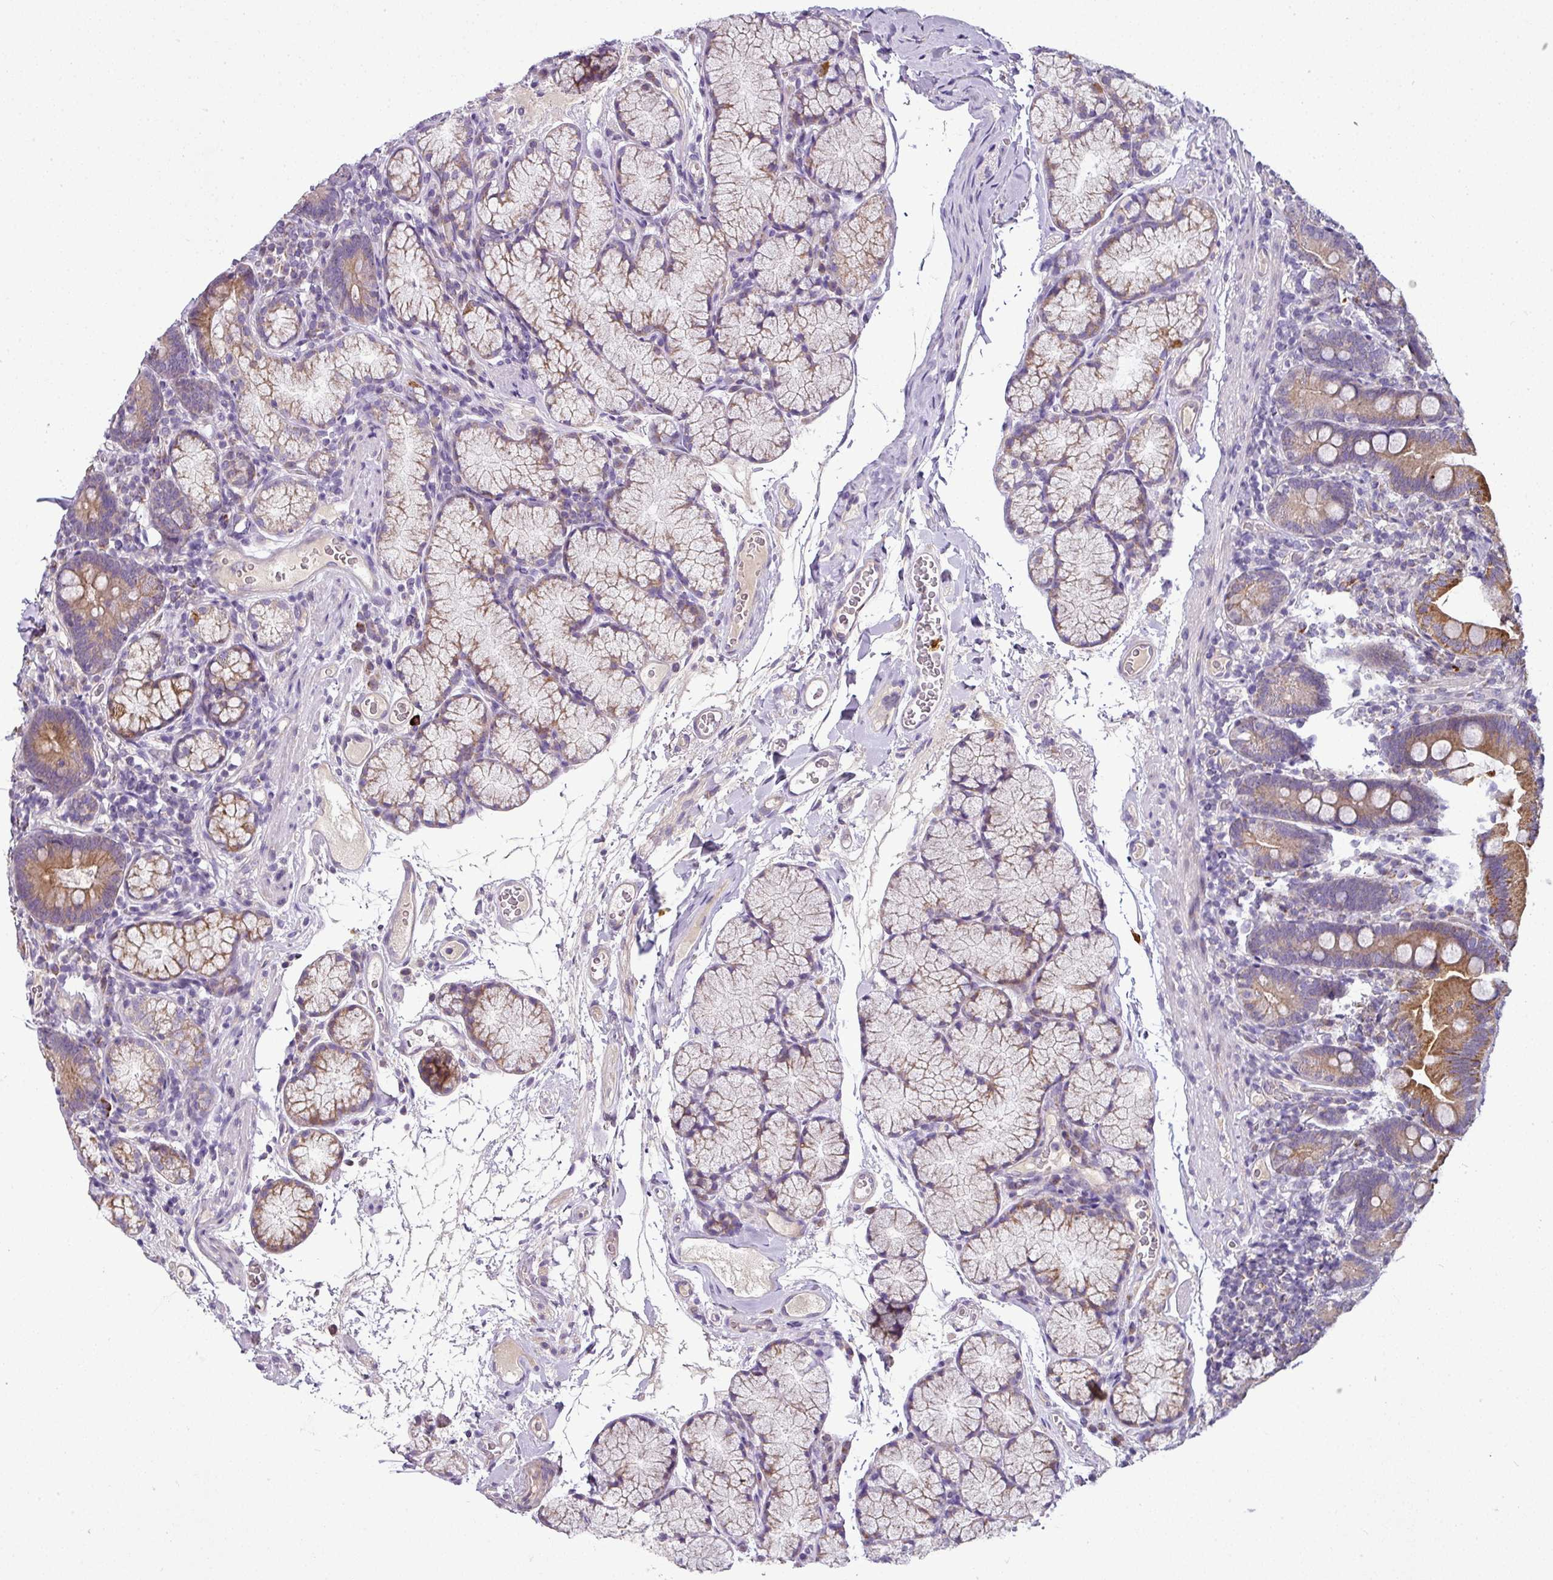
{"staining": {"intensity": "strong", "quantity": ">75%", "location": "cytoplasmic/membranous"}, "tissue": "duodenum", "cell_type": "Glandular cells", "image_type": "normal", "snomed": [{"axis": "morphology", "description": "Normal tissue, NOS"}, {"axis": "topography", "description": "Duodenum"}], "caption": "Immunohistochemical staining of benign human duodenum reveals high levels of strong cytoplasmic/membranous expression in about >75% of glandular cells. Using DAB (brown) and hematoxylin (blue) stains, captured at high magnification using brightfield microscopy.", "gene": "GAN", "patient": {"sex": "female", "age": 67}}